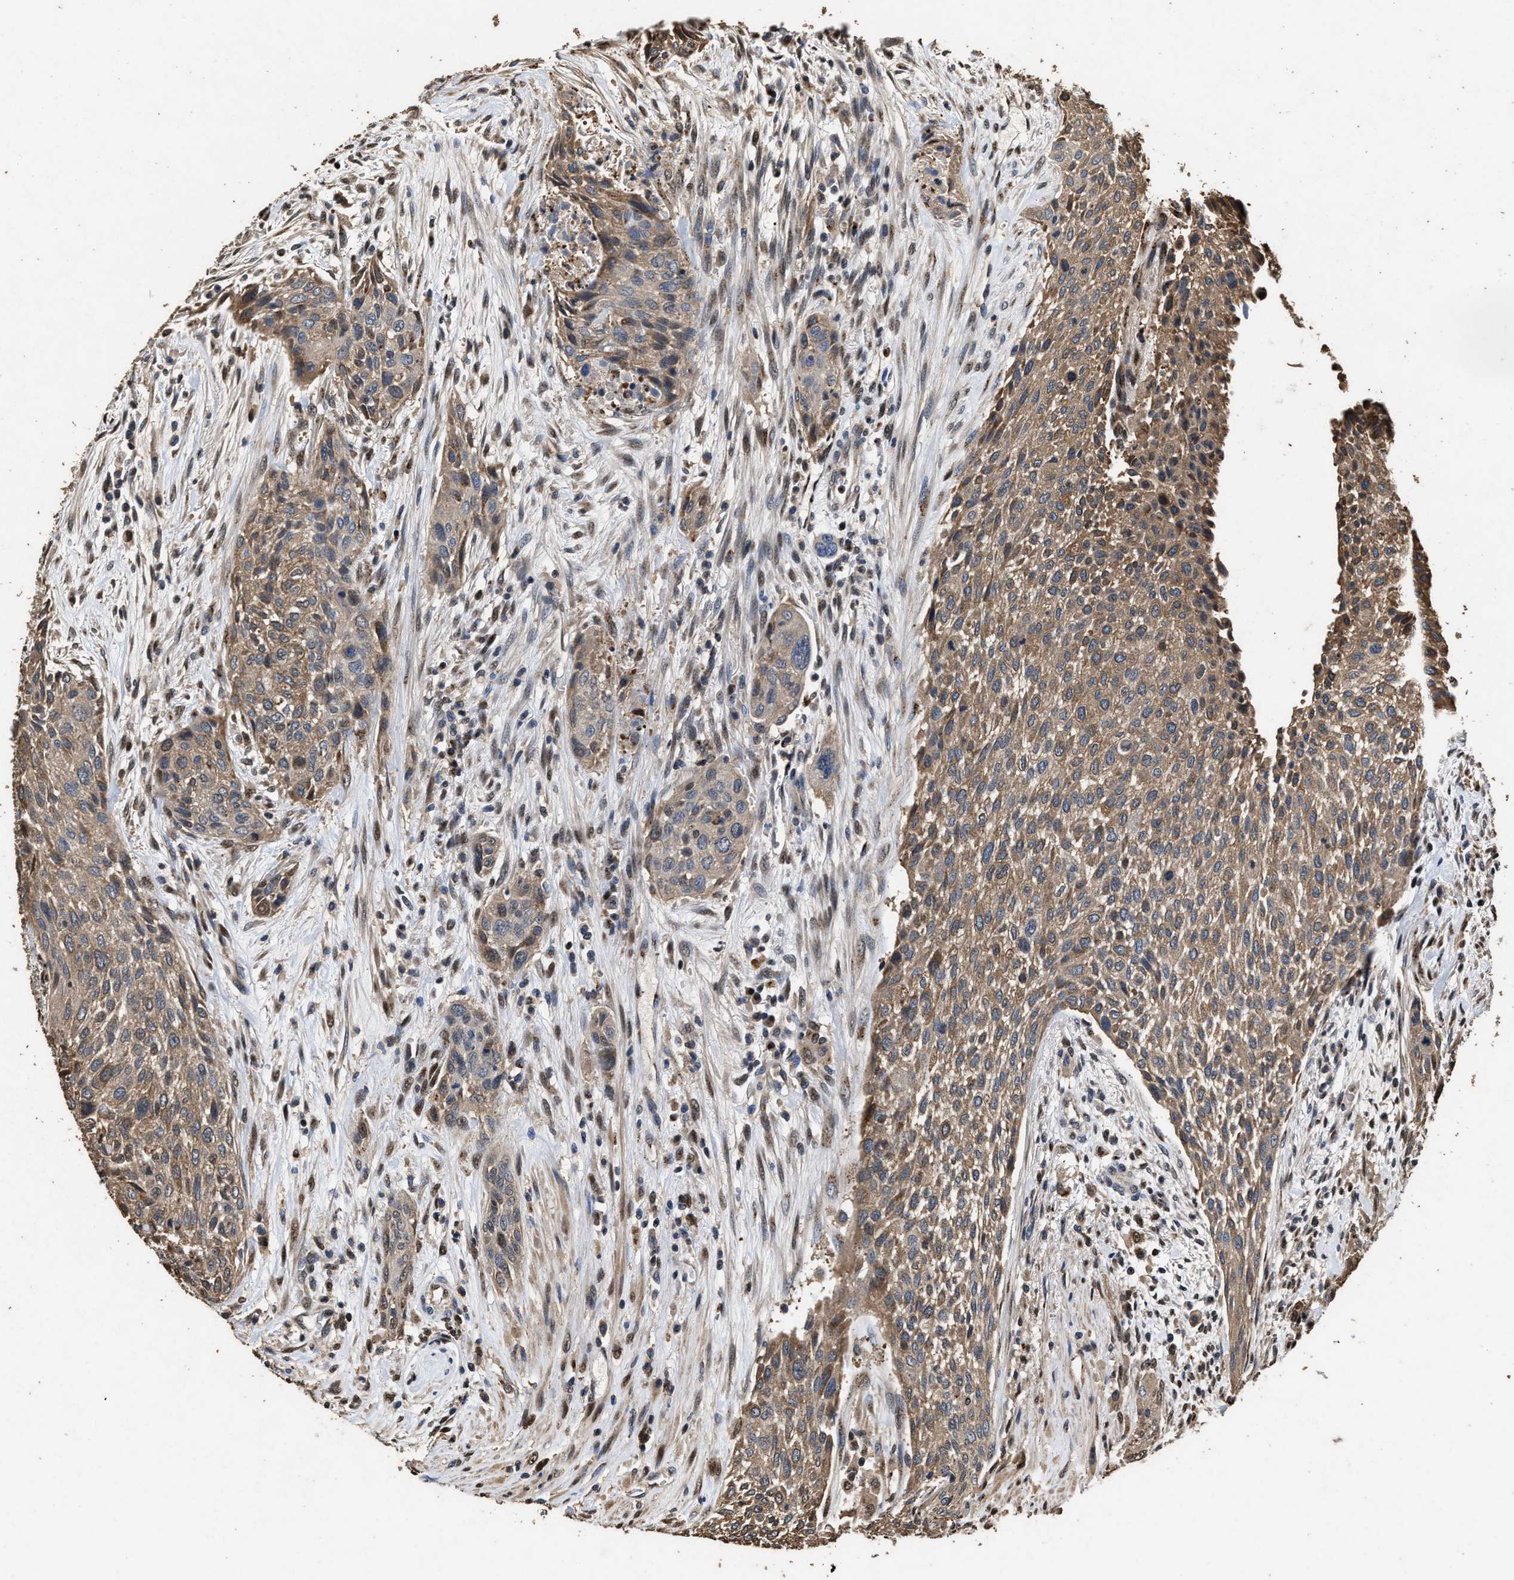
{"staining": {"intensity": "moderate", "quantity": ">75%", "location": "cytoplasmic/membranous"}, "tissue": "urothelial cancer", "cell_type": "Tumor cells", "image_type": "cancer", "snomed": [{"axis": "morphology", "description": "Urothelial carcinoma, Low grade"}, {"axis": "morphology", "description": "Urothelial carcinoma, High grade"}, {"axis": "topography", "description": "Urinary bladder"}], "caption": "The immunohistochemical stain highlights moderate cytoplasmic/membranous positivity in tumor cells of urothelial cancer tissue.", "gene": "TPST2", "patient": {"sex": "male", "age": 35}}